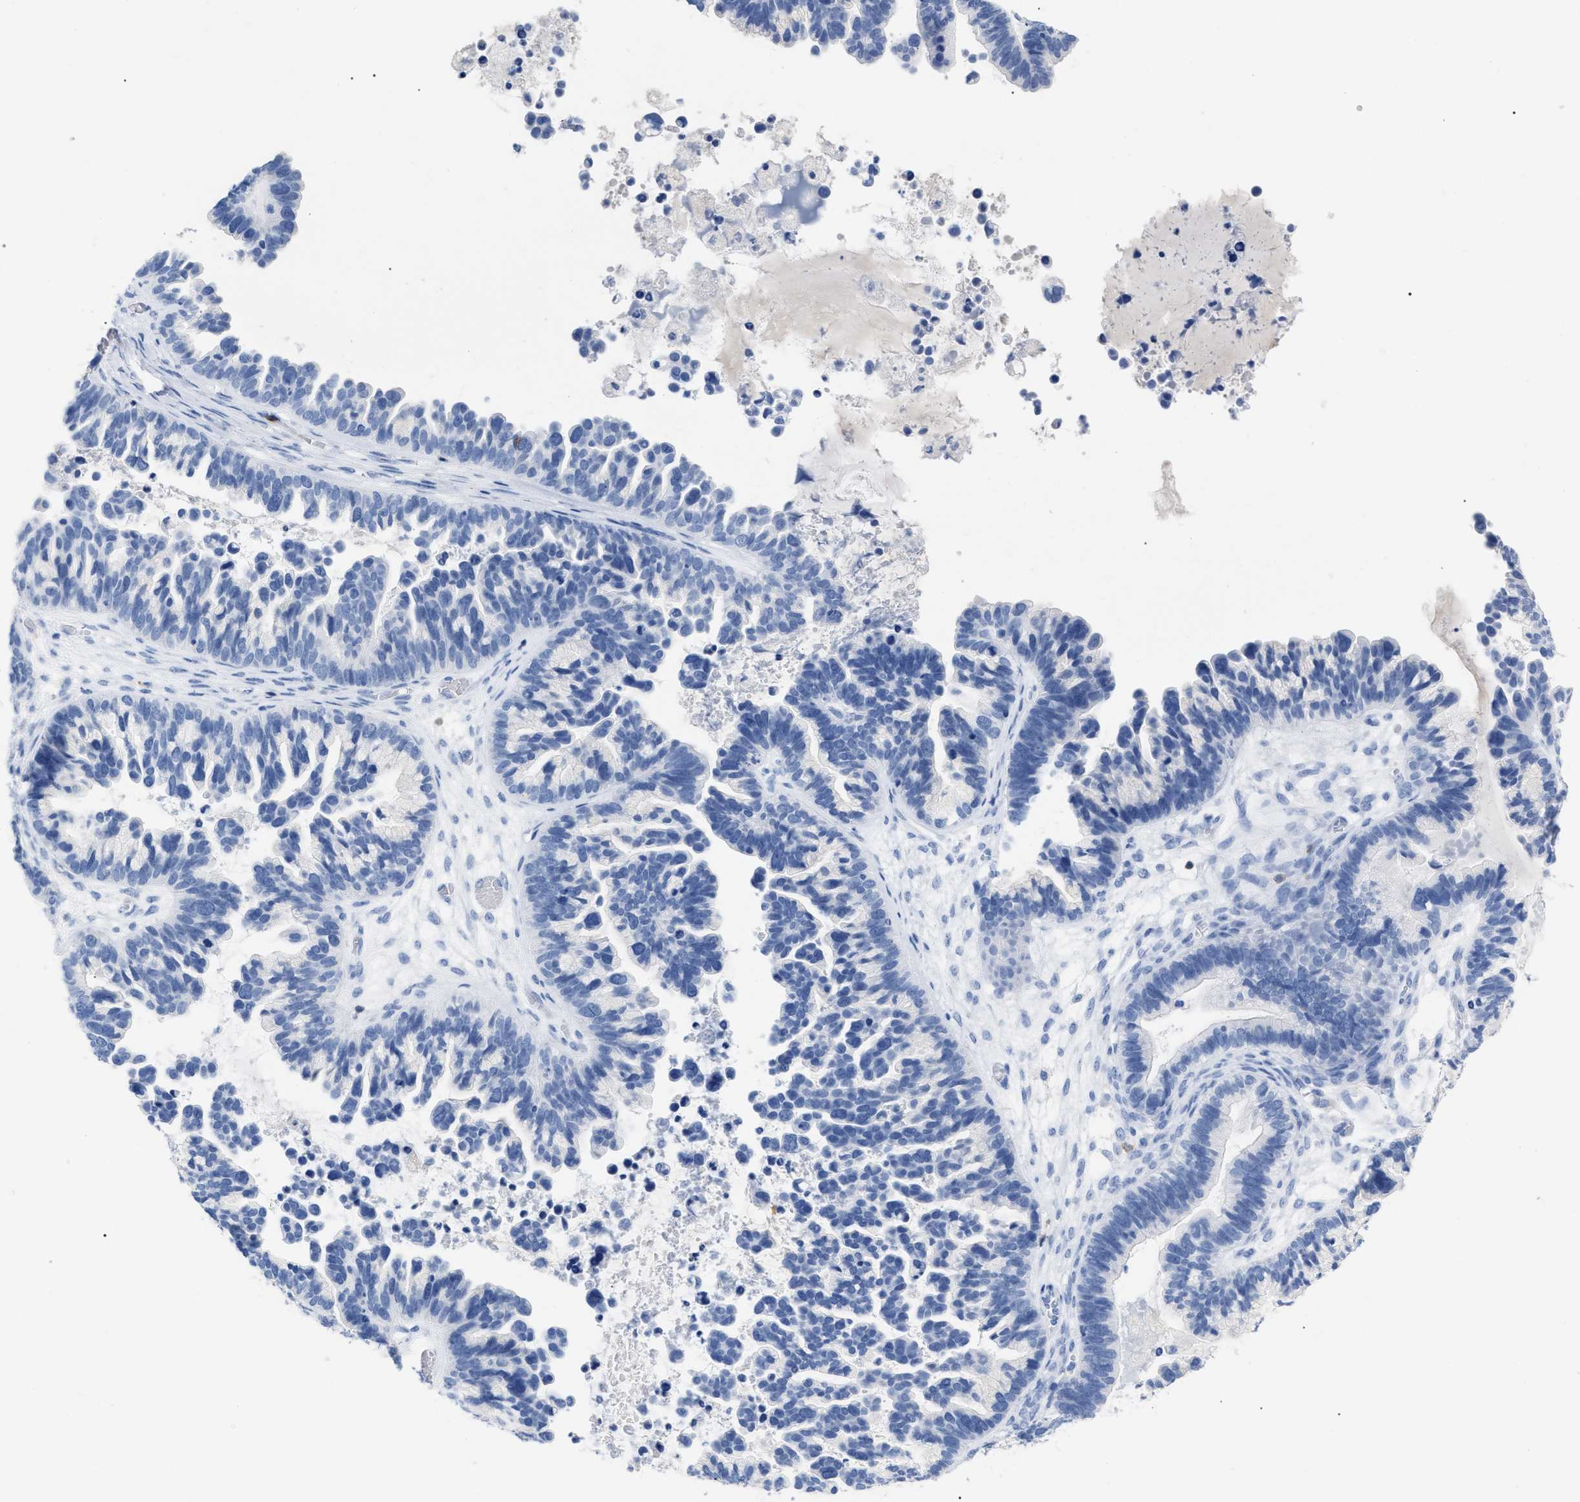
{"staining": {"intensity": "negative", "quantity": "none", "location": "none"}, "tissue": "ovarian cancer", "cell_type": "Tumor cells", "image_type": "cancer", "snomed": [{"axis": "morphology", "description": "Cystadenocarcinoma, serous, NOS"}, {"axis": "topography", "description": "Ovary"}], "caption": "A micrograph of human serous cystadenocarcinoma (ovarian) is negative for staining in tumor cells.", "gene": "CD5", "patient": {"sex": "female", "age": 56}}